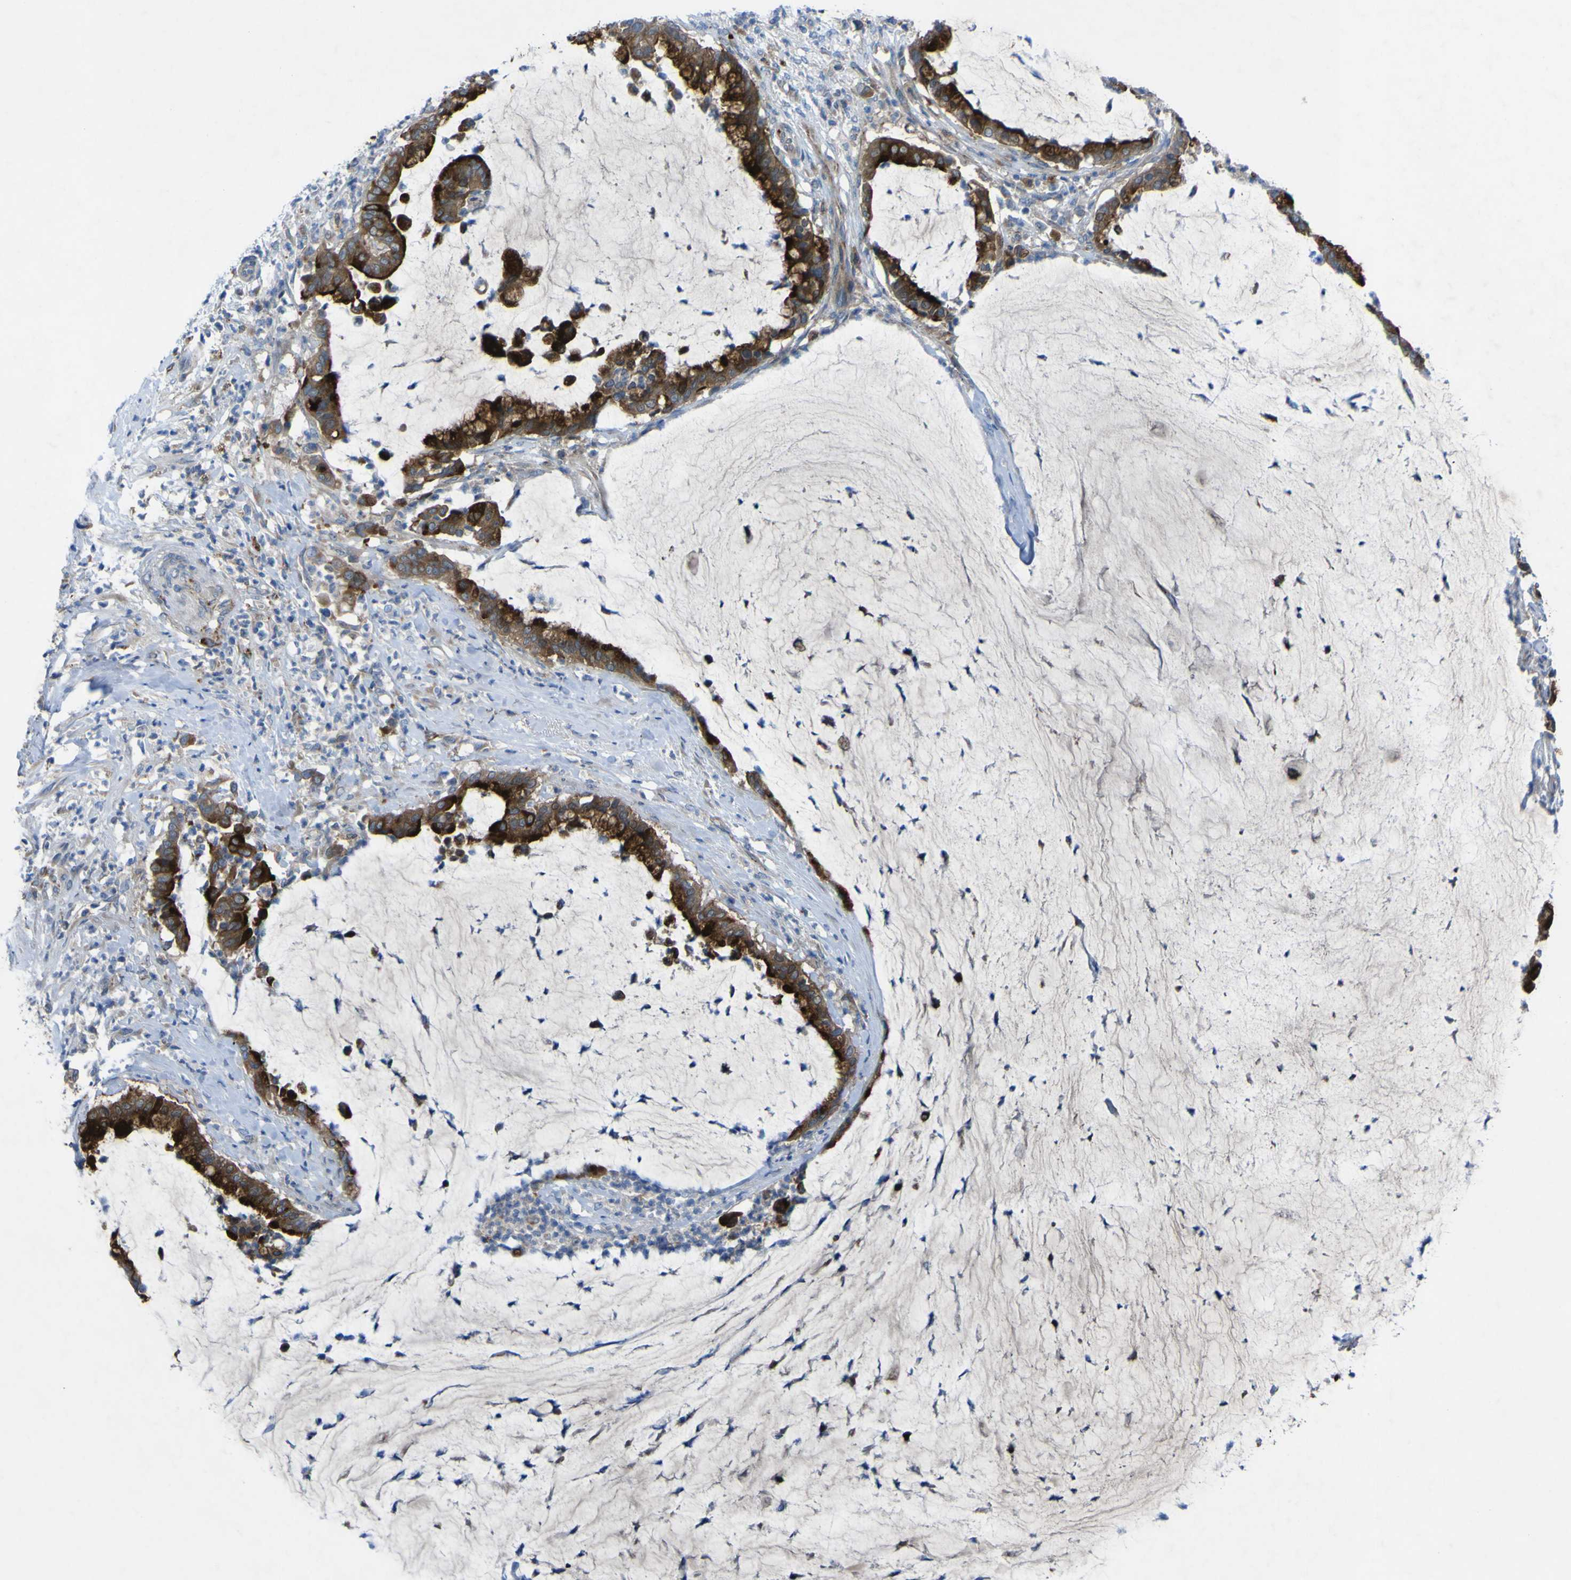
{"staining": {"intensity": "strong", "quantity": ">75%", "location": "cytoplasmic/membranous"}, "tissue": "pancreatic cancer", "cell_type": "Tumor cells", "image_type": "cancer", "snomed": [{"axis": "morphology", "description": "Adenocarcinoma, NOS"}, {"axis": "topography", "description": "Pancreas"}], "caption": "Immunohistochemical staining of adenocarcinoma (pancreatic) reveals strong cytoplasmic/membranous protein positivity in about >75% of tumor cells.", "gene": "CST3", "patient": {"sex": "male", "age": 41}}